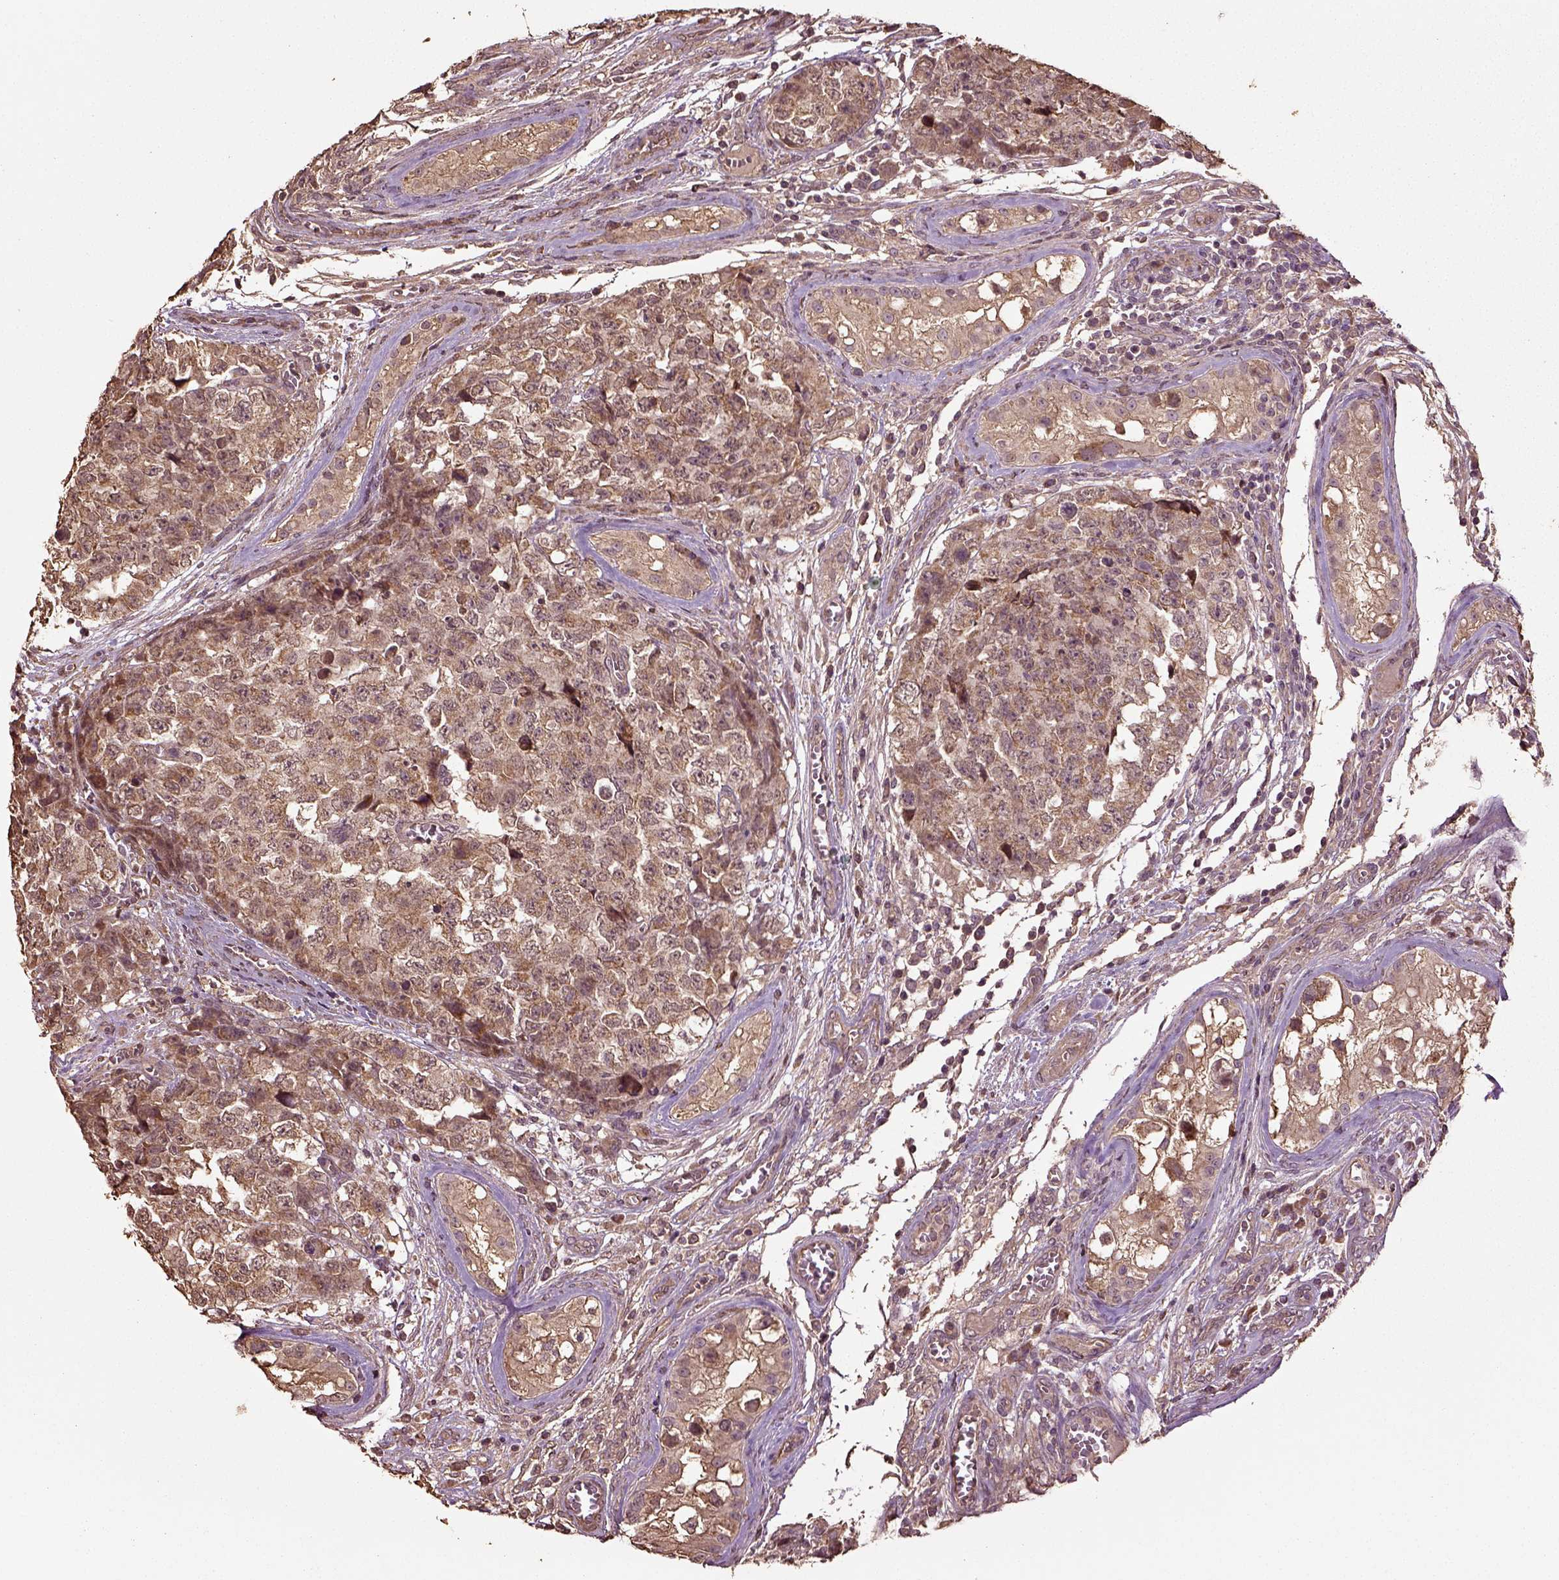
{"staining": {"intensity": "moderate", "quantity": "25%-75%", "location": "cytoplasmic/membranous"}, "tissue": "testis cancer", "cell_type": "Tumor cells", "image_type": "cancer", "snomed": [{"axis": "morphology", "description": "Carcinoma, Embryonal, NOS"}, {"axis": "topography", "description": "Testis"}], "caption": "Immunohistochemical staining of human testis cancer (embryonal carcinoma) shows moderate cytoplasmic/membranous protein expression in about 25%-75% of tumor cells.", "gene": "ERV3-1", "patient": {"sex": "male", "age": 23}}